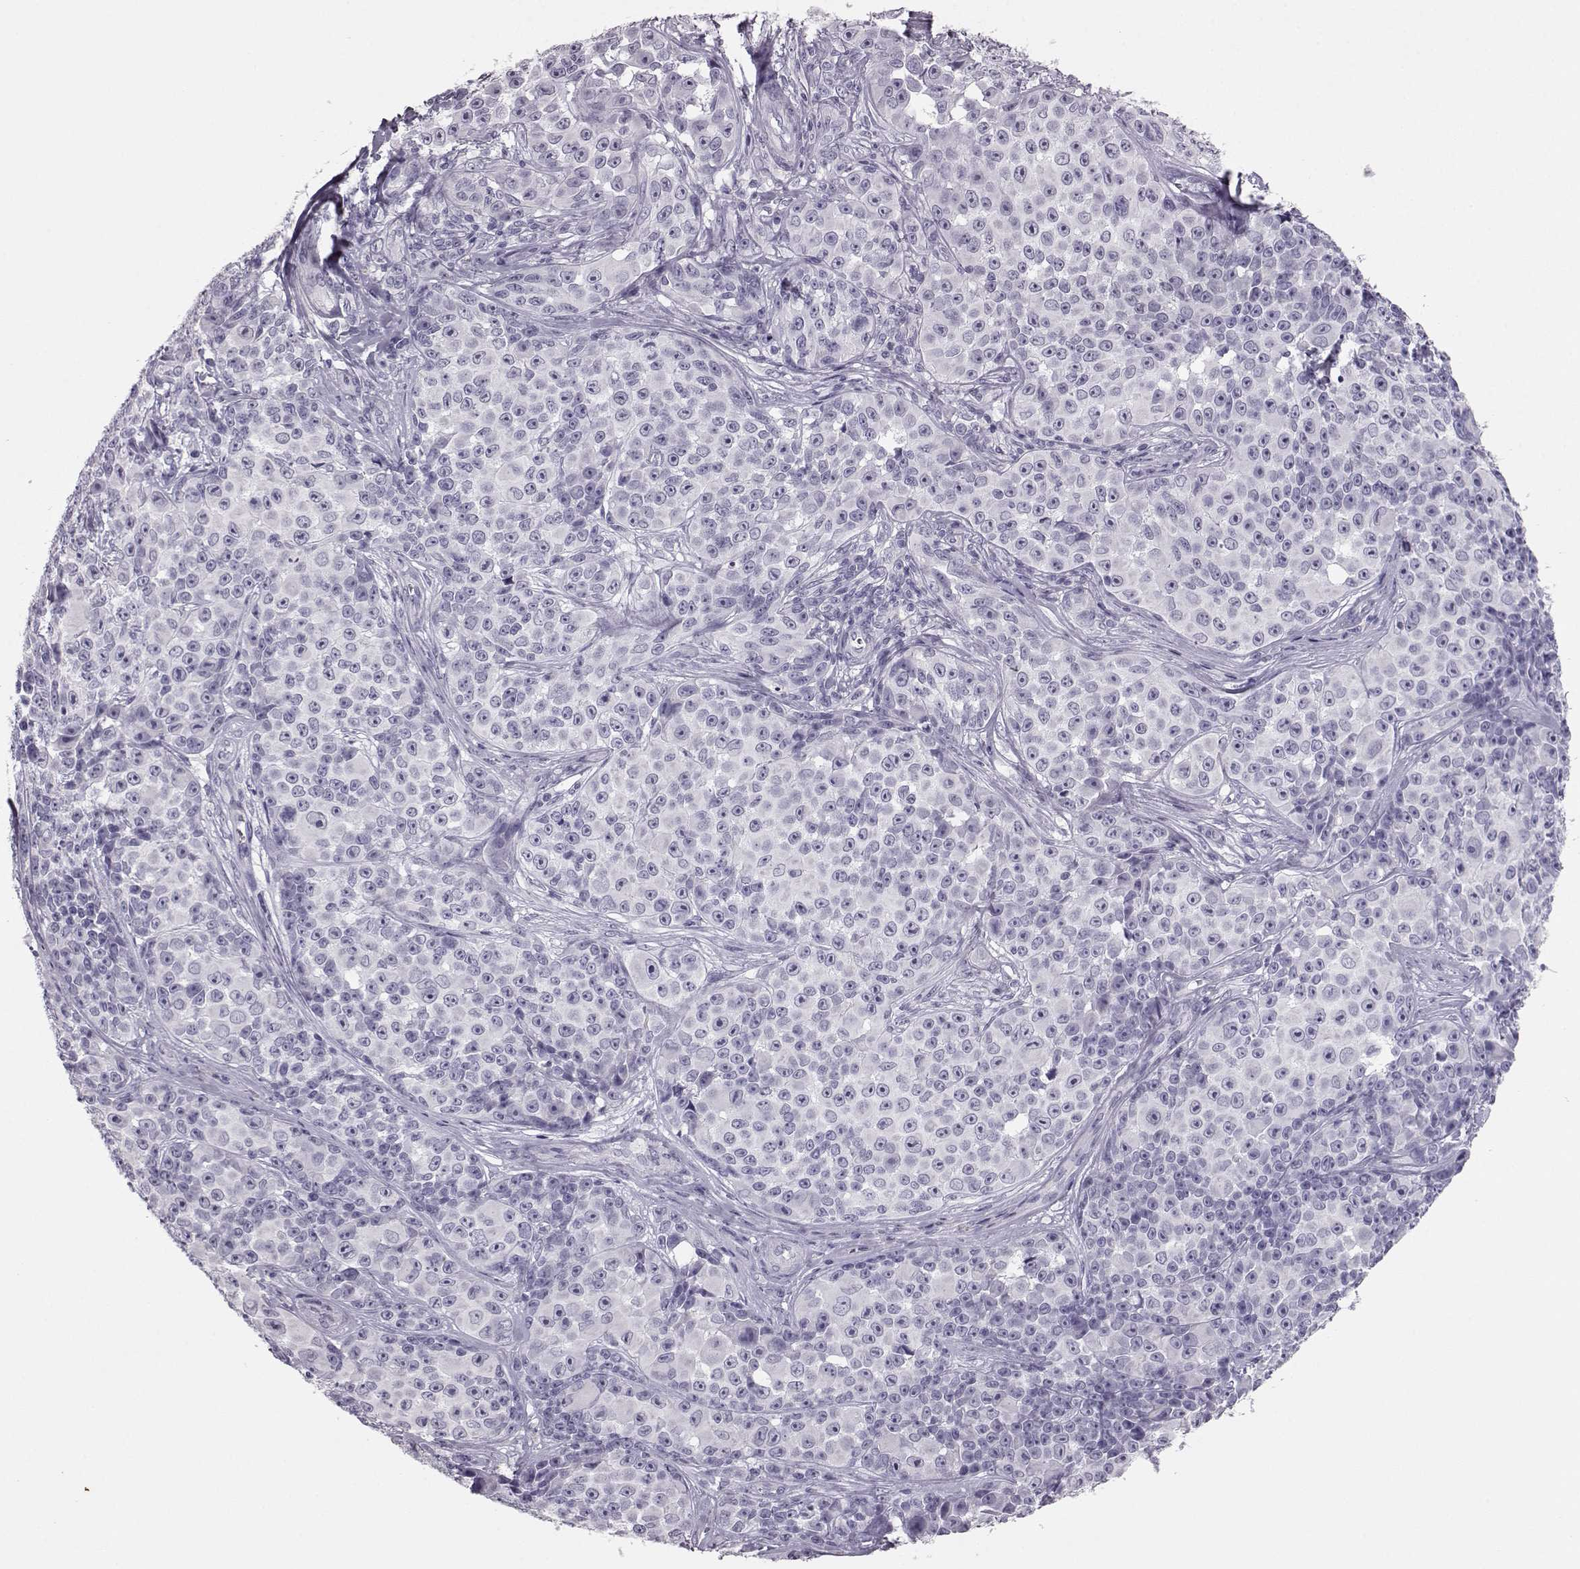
{"staining": {"intensity": "negative", "quantity": "none", "location": "none"}, "tissue": "melanoma", "cell_type": "Tumor cells", "image_type": "cancer", "snomed": [{"axis": "morphology", "description": "Malignant melanoma, NOS"}, {"axis": "topography", "description": "Skin"}], "caption": "IHC of human melanoma reveals no expression in tumor cells. Nuclei are stained in blue.", "gene": "BFSP2", "patient": {"sex": "female", "age": 88}}